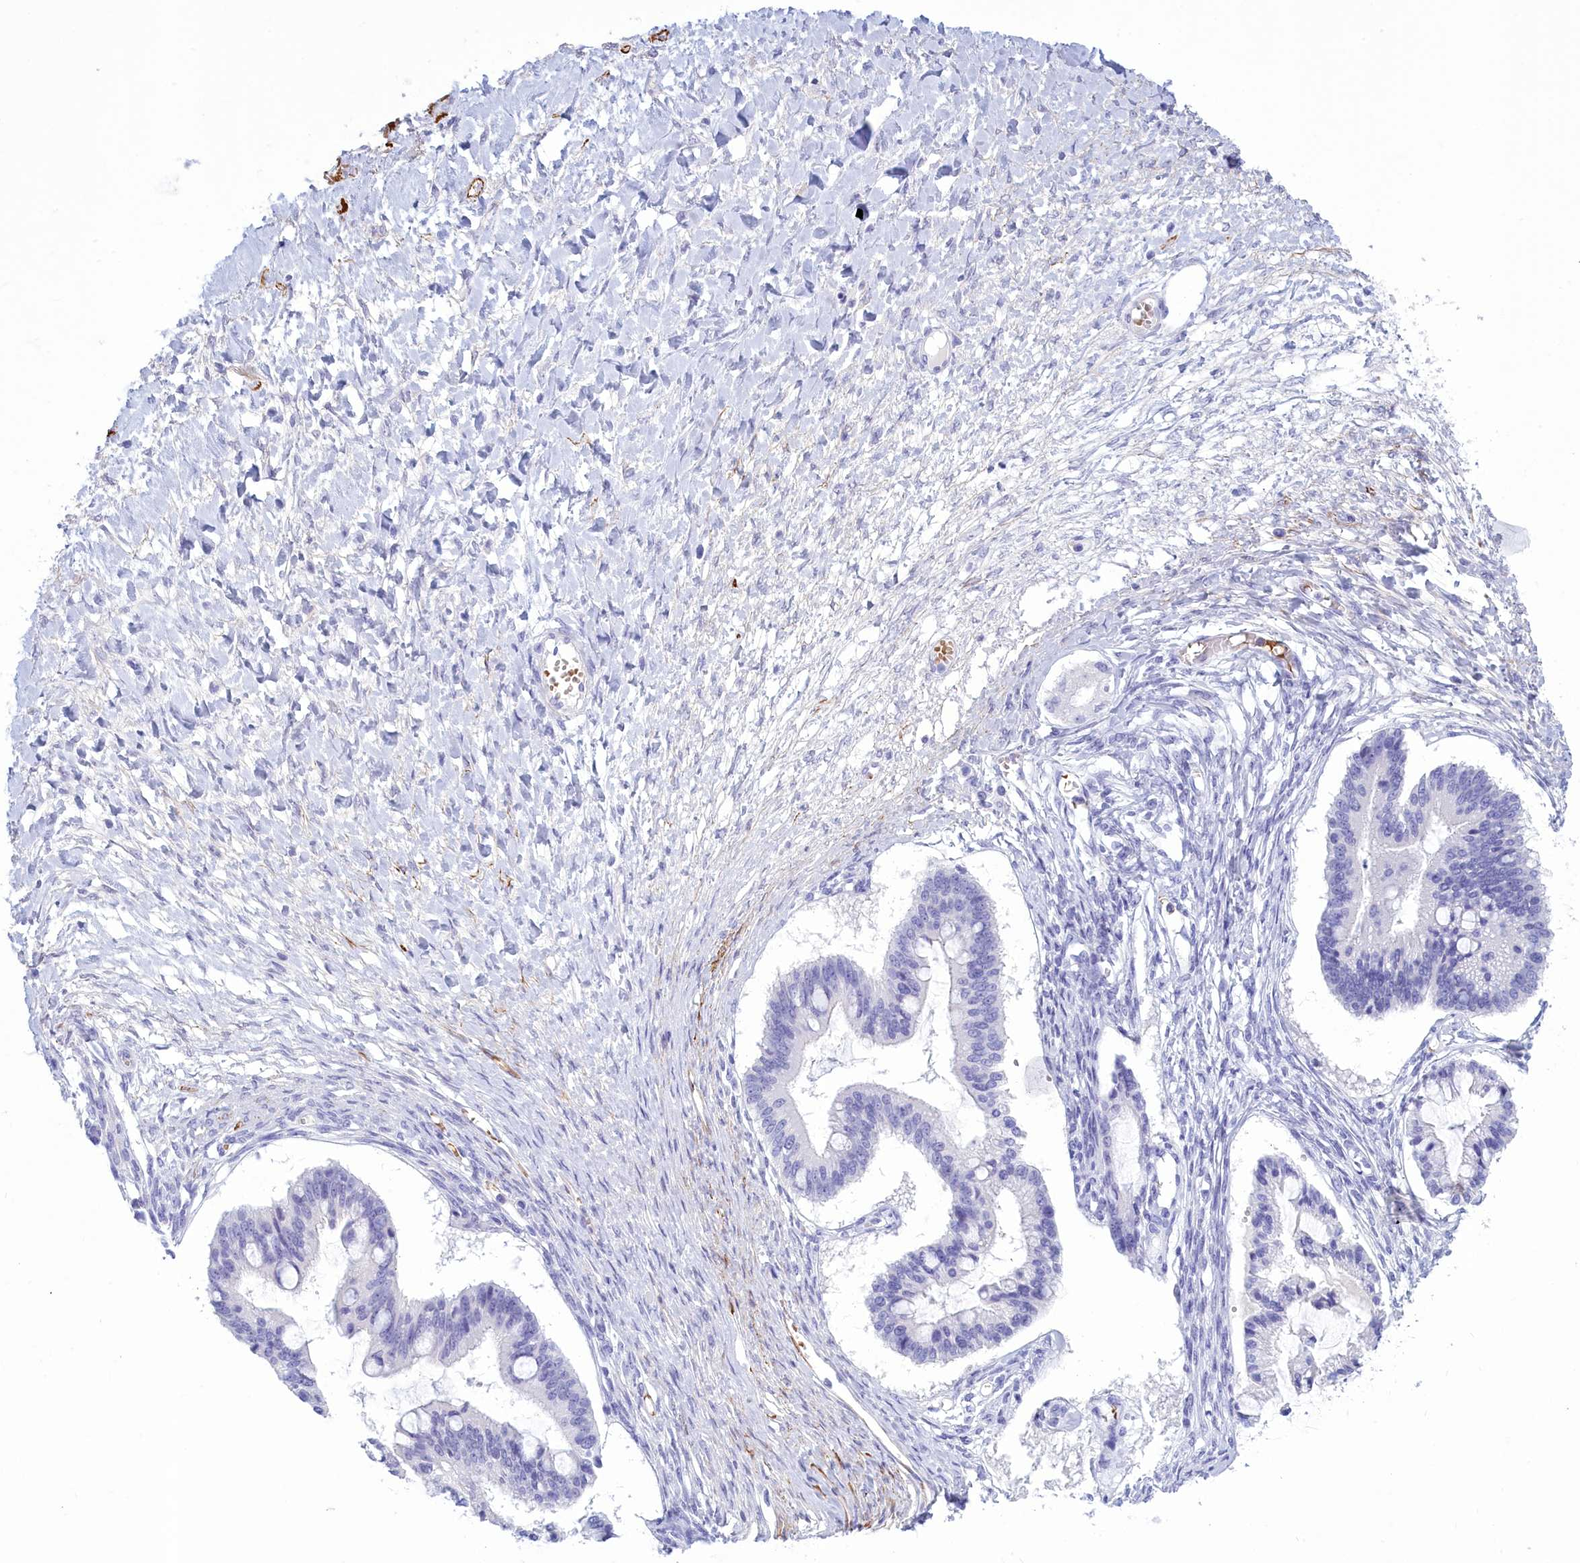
{"staining": {"intensity": "negative", "quantity": "none", "location": "none"}, "tissue": "ovarian cancer", "cell_type": "Tumor cells", "image_type": "cancer", "snomed": [{"axis": "morphology", "description": "Cystadenocarcinoma, mucinous, NOS"}, {"axis": "topography", "description": "Ovary"}], "caption": "The image exhibits no staining of tumor cells in mucinous cystadenocarcinoma (ovarian). (Brightfield microscopy of DAB (3,3'-diaminobenzidine) immunohistochemistry at high magnification).", "gene": "GAPDHS", "patient": {"sex": "female", "age": 73}}